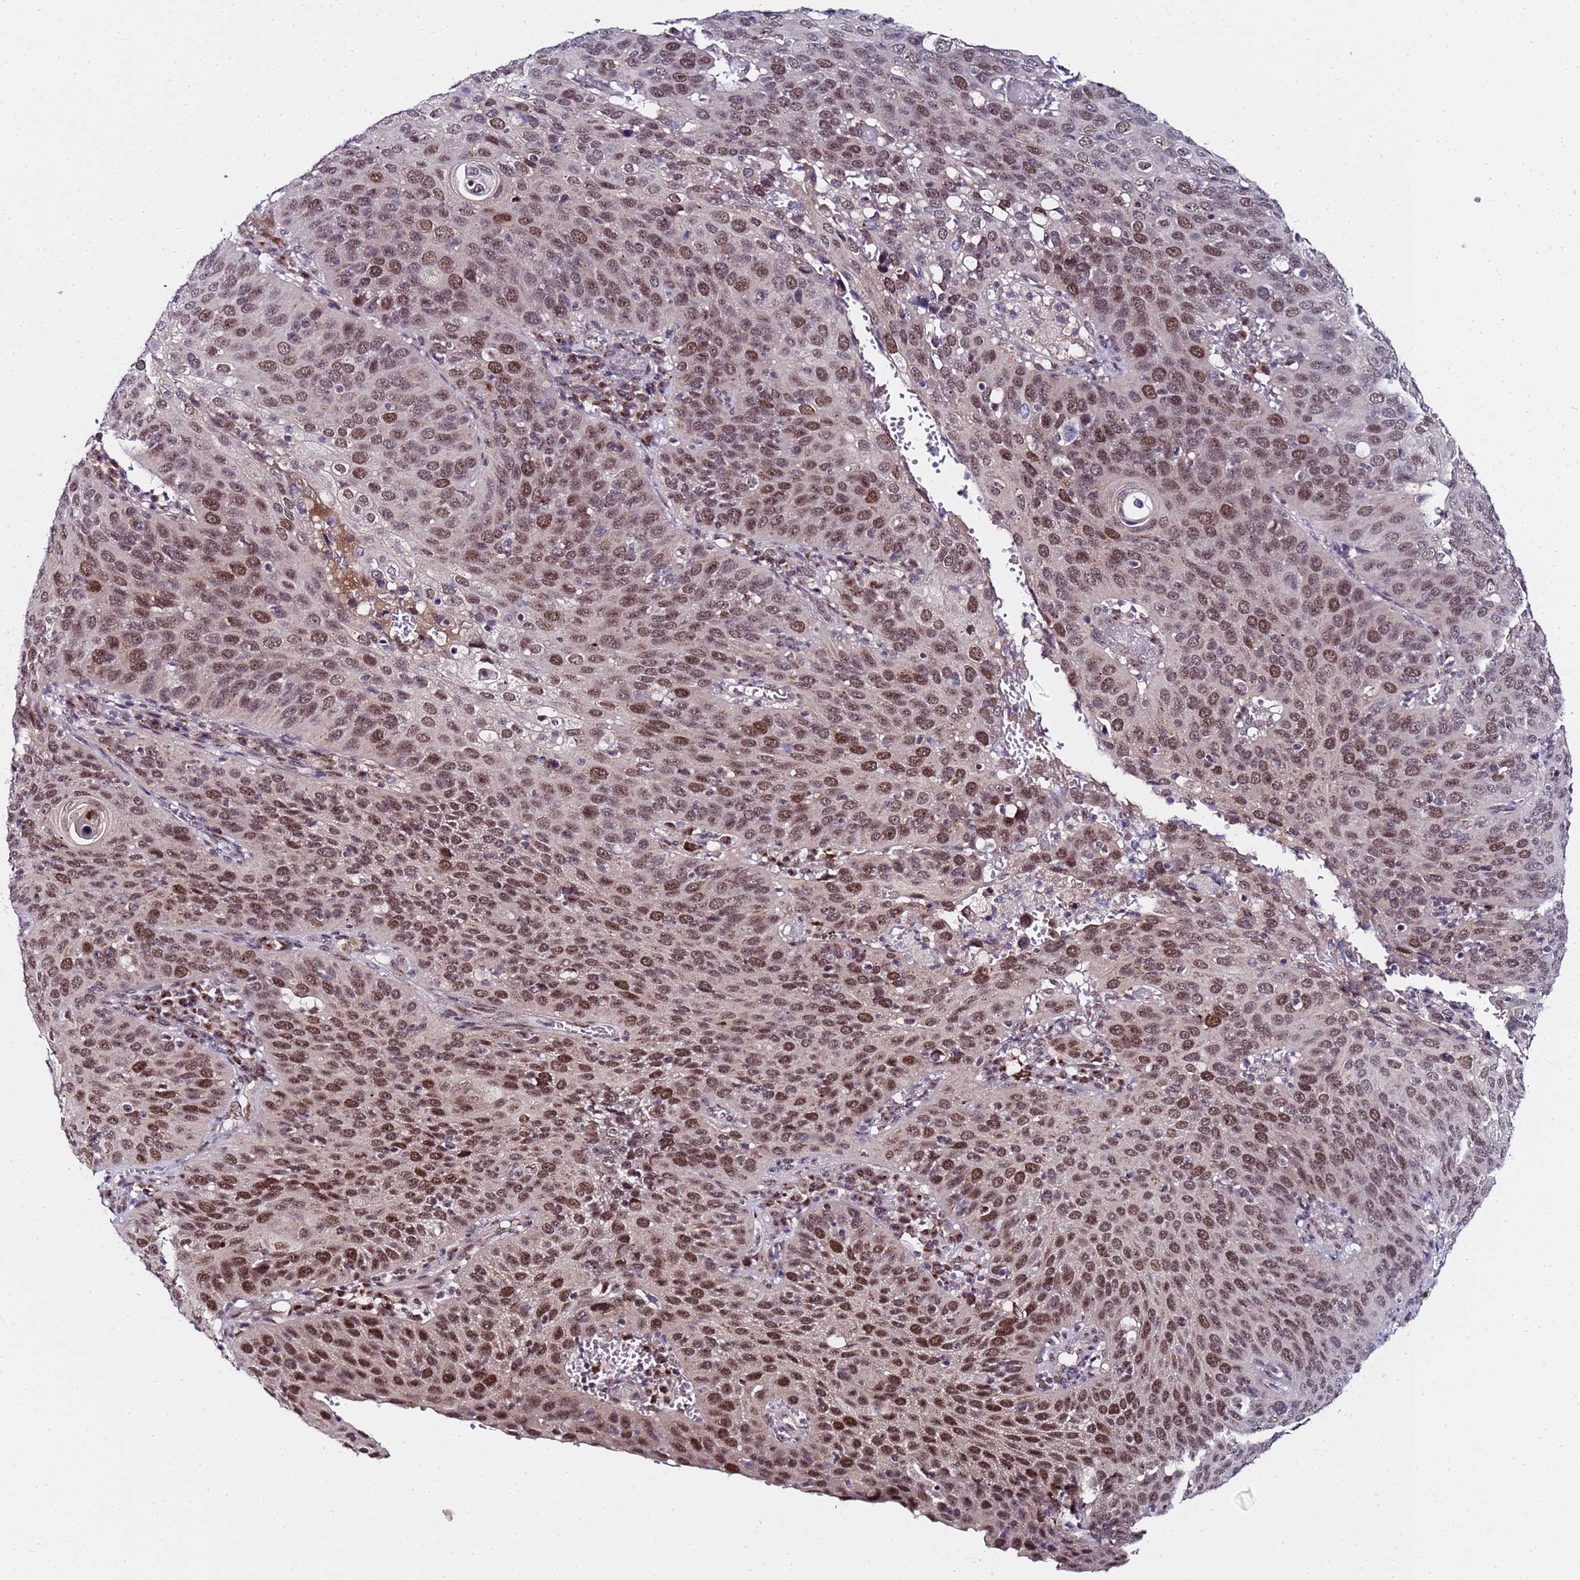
{"staining": {"intensity": "strong", "quantity": ">75%", "location": "nuclear"}, "tissue": "cervical cancer", "cell_type": "Tumor cells", "image_type": "cancer", "snomed": [{"axis": "morphology", "description": "Squamous cell carcinoma, NOS"}, {"axis": "topography", "description": "Cervix"}], "caption": "Immunohistochemistry staining of squamous cell carcinoma (cervical), which exhibits high levels of strong nuclear staining in approximately >75% of tumor cells indicating strong nuclear protein expression. The staining was performed using DAB (brown) for protein detection and nuclei were counterstained in hematoxylin (blue).", "gene": "C19orf47", "patient": {"sex": "female", "age": 36}}